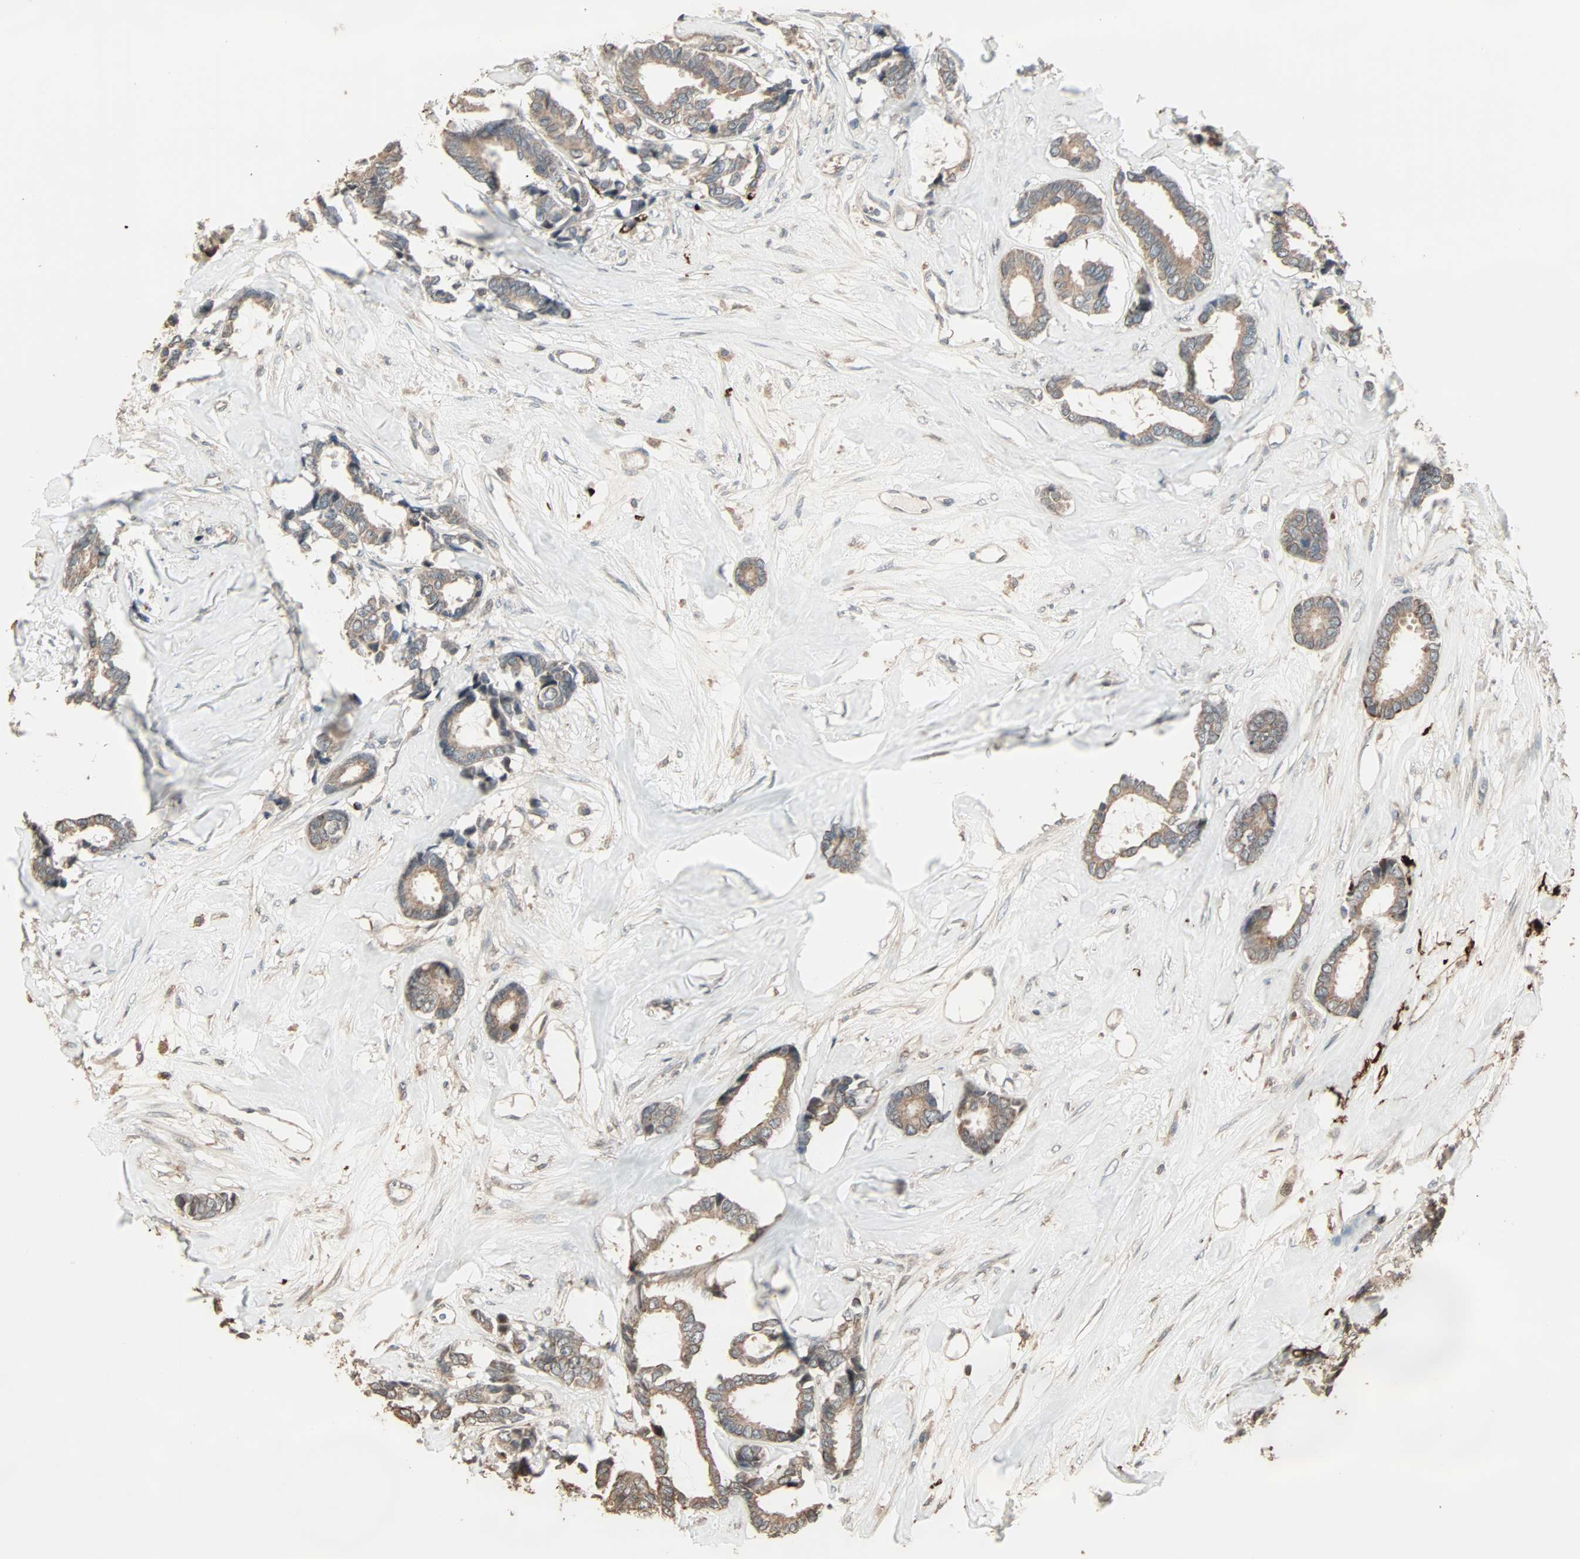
{"staining": {"intensity": "moderate", "quantity": ">75%", "location": "cytoplasmic/membranous"}, "tissue": "breast cancer", "cell_type": "Tumor cells", "image_type": "cancer", "snomed": [{"axis": "morphology", "description": "Duct carcinoma"}, {"axis": "topography", "description": "Breast"}], "caption": "The image shows immunohistochemical staining of breast cancer. There is moderate cytoplasmic/membranous expression is seen in about >75% of tumor cells. Nuclei are stained in blue.", "gene": "CALCRL", "patient": {"sex": "female", "age": 87}}